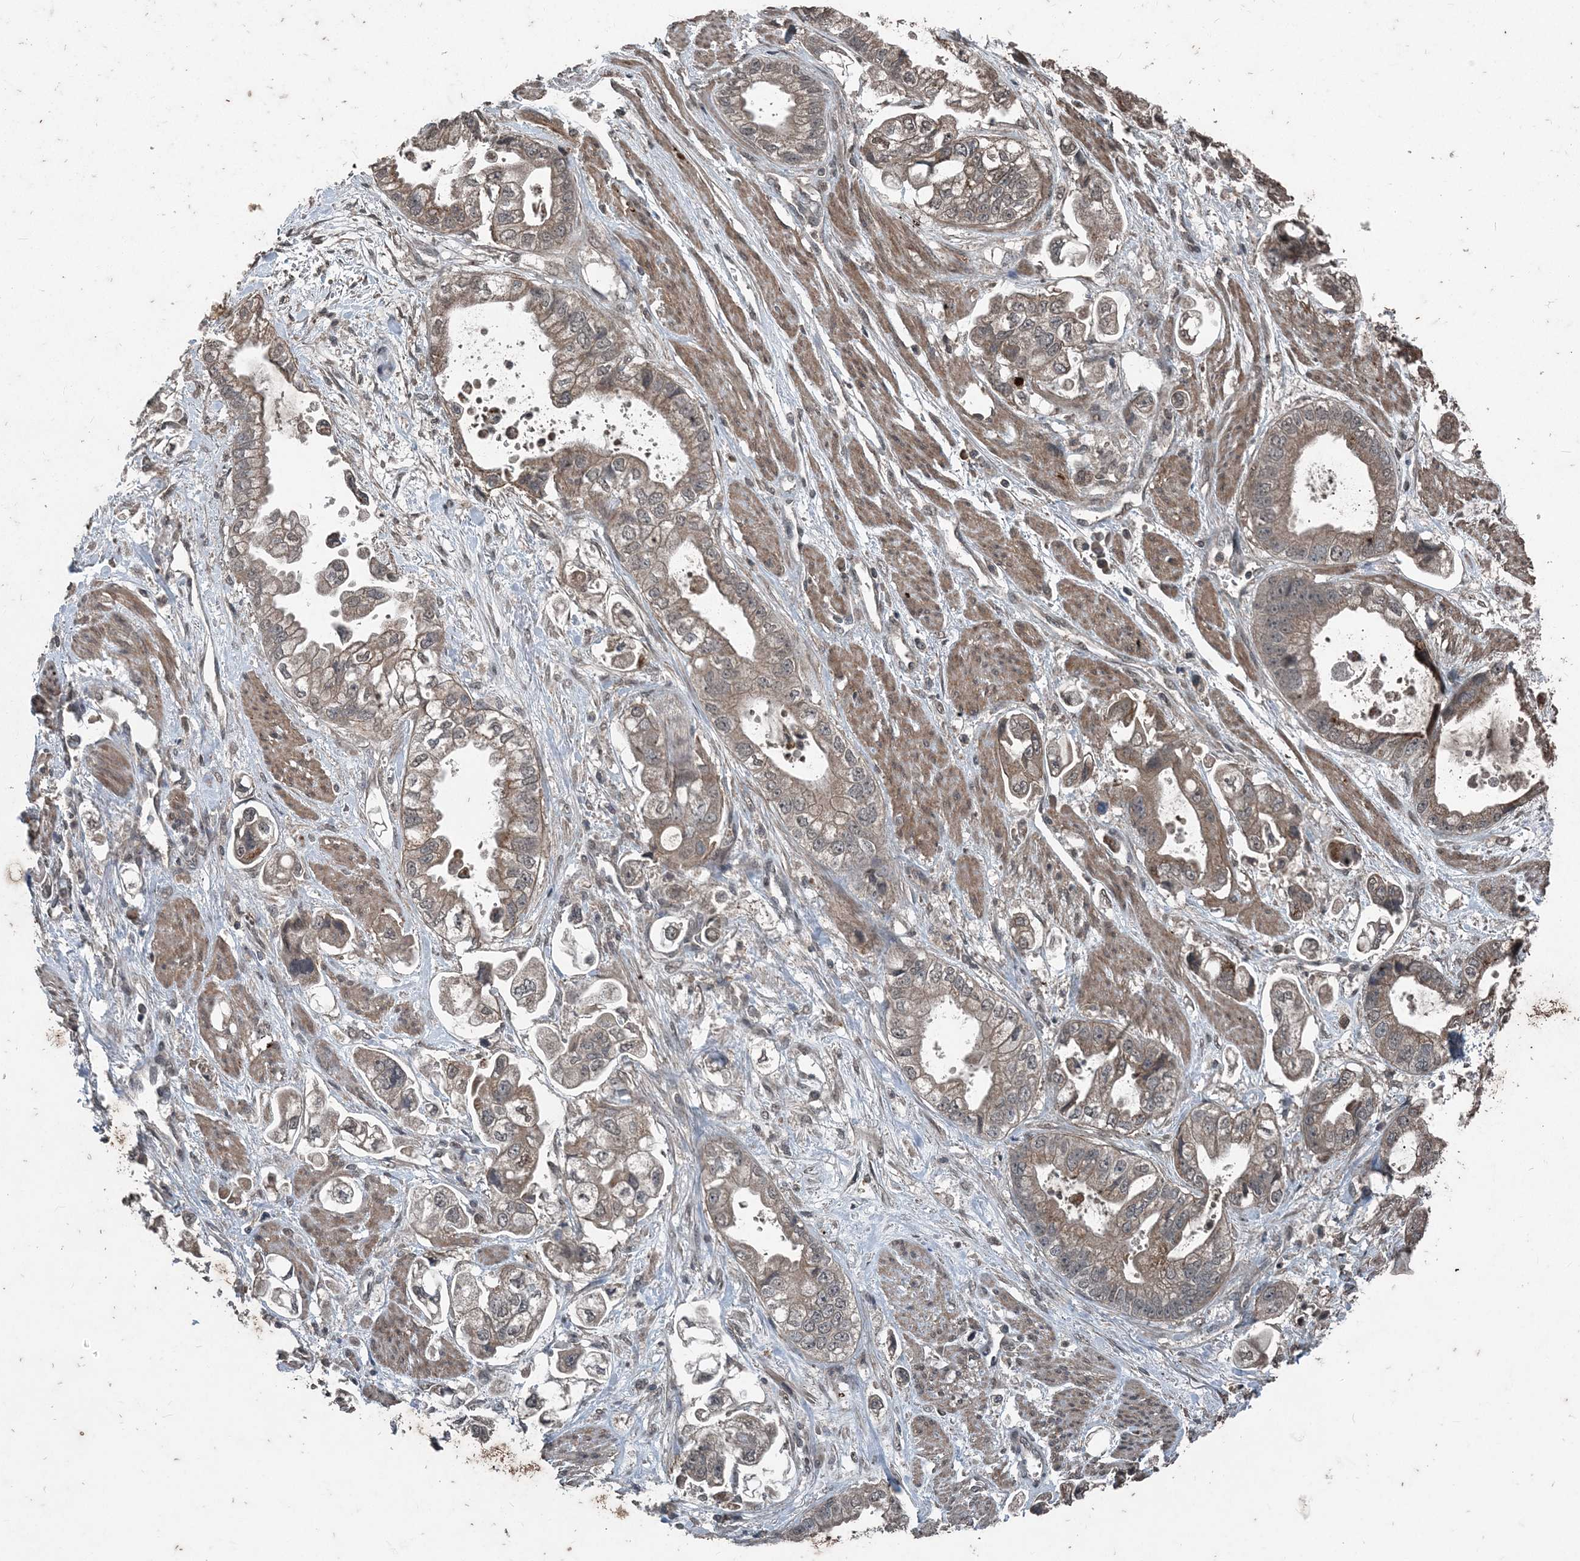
{"staining": {"intensity": "weak", "quantity": "25%-75%", "location": "cytoplasmic/membranous"}, "tissue": "stomach cancer", "cell_type": "Tumor cells", "image_type": "cancer", "snomed": [{"axis": "morphology", "description": "Adenocarcinoma, NOS"}, {"axis": "topography", "description": "Stomach"}], "caption": "Stomach cancer was stained to show a protein in brown. There is low levels of weak cytoplasmic/membranous expression in approximately 25%-75% of tumor cells.", "gene": "CFL1", "patient": {"sex": "male", "age": 62}}